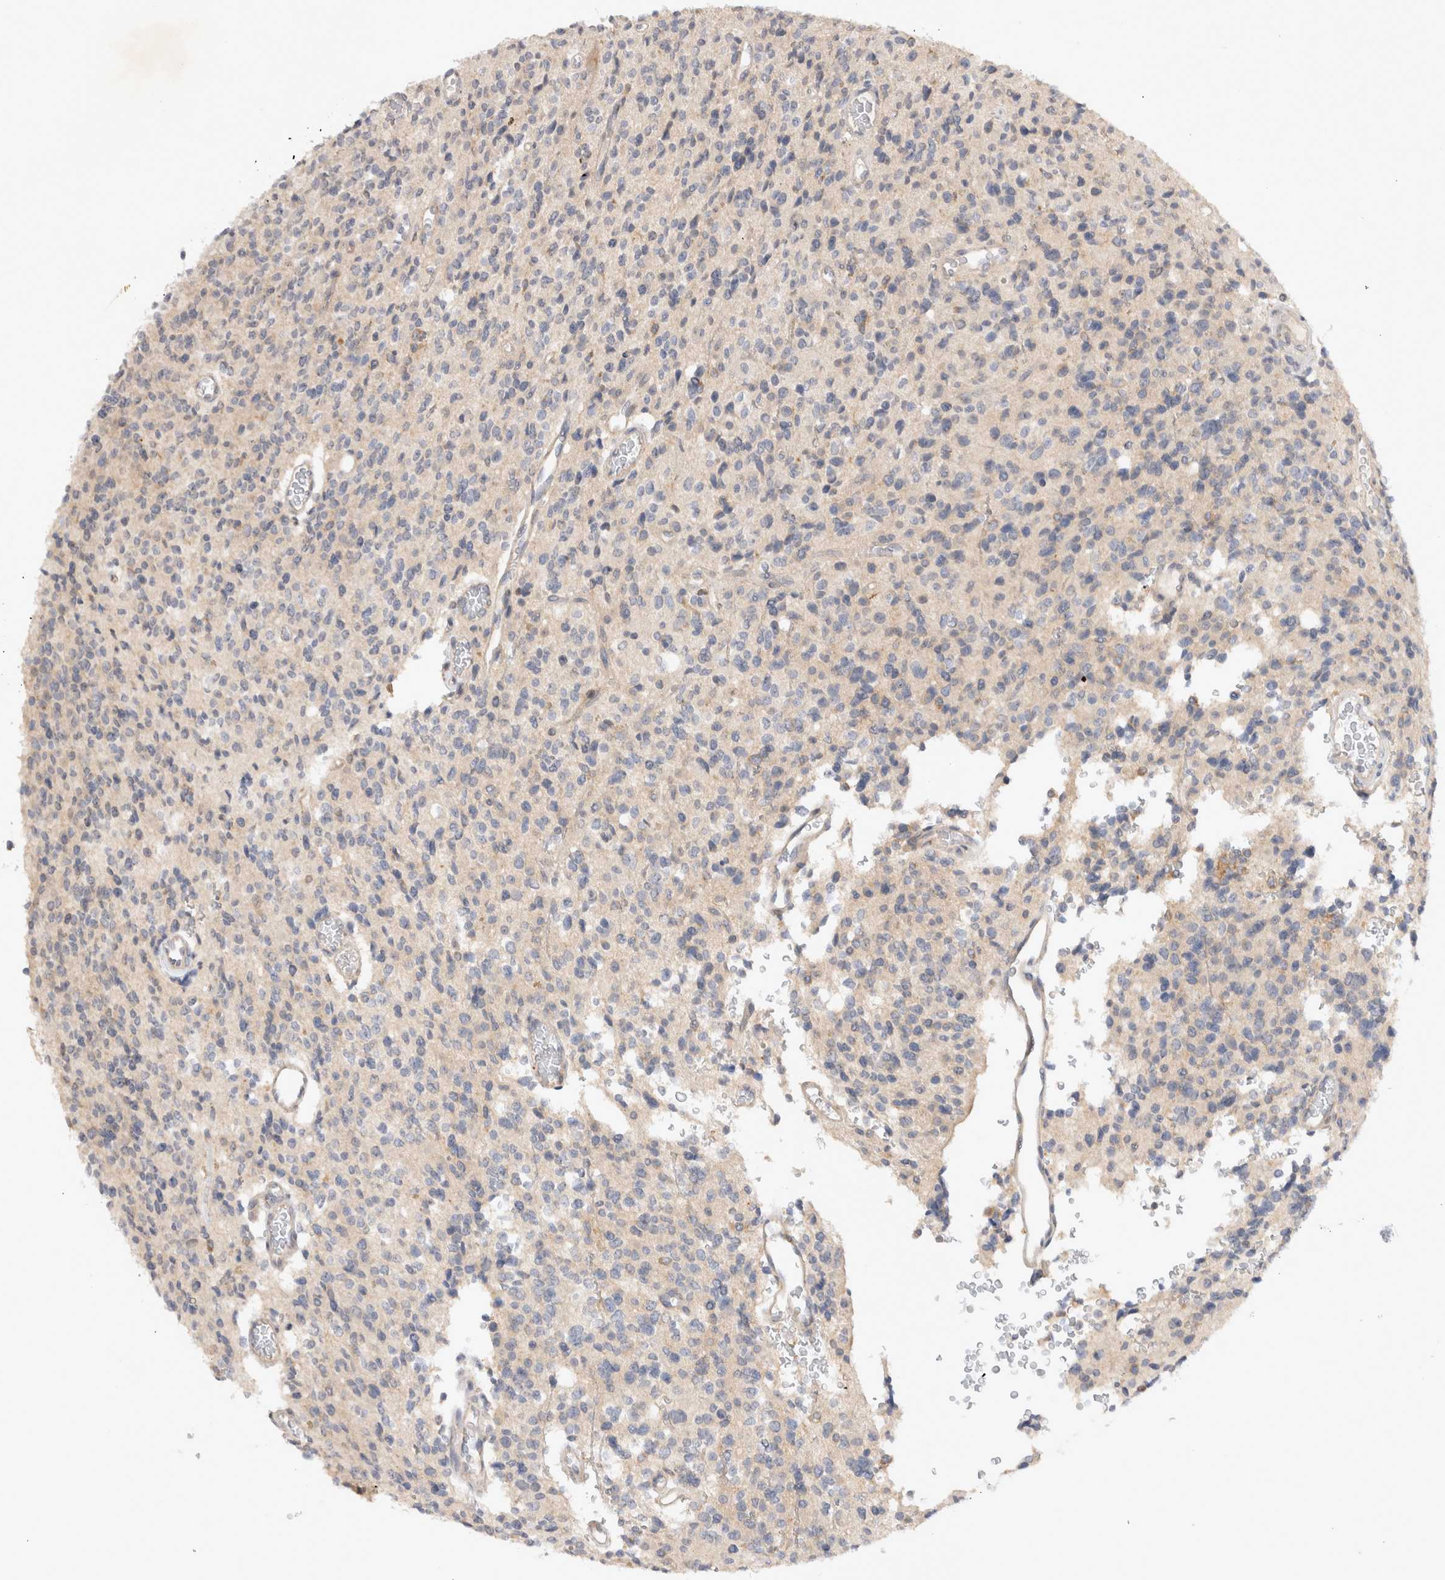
{"staining": {"intensity": "negative", "quantity": "none", "location": "none"}, "tissue": "glioma", "cell_type": "Tumor cells", "image_type": "cancer", "snomed": [{"axis": "morphology", "description": "Glioma, malignant, High grade"}, {"axis": "topography", "description": "Brain"}], "caption": "DAB immunohistochemical staining of glioma shows no significant positivity in tumor cells.", "gene": "NEDD4L", "patient": {"sex": "male", "age": 34}}